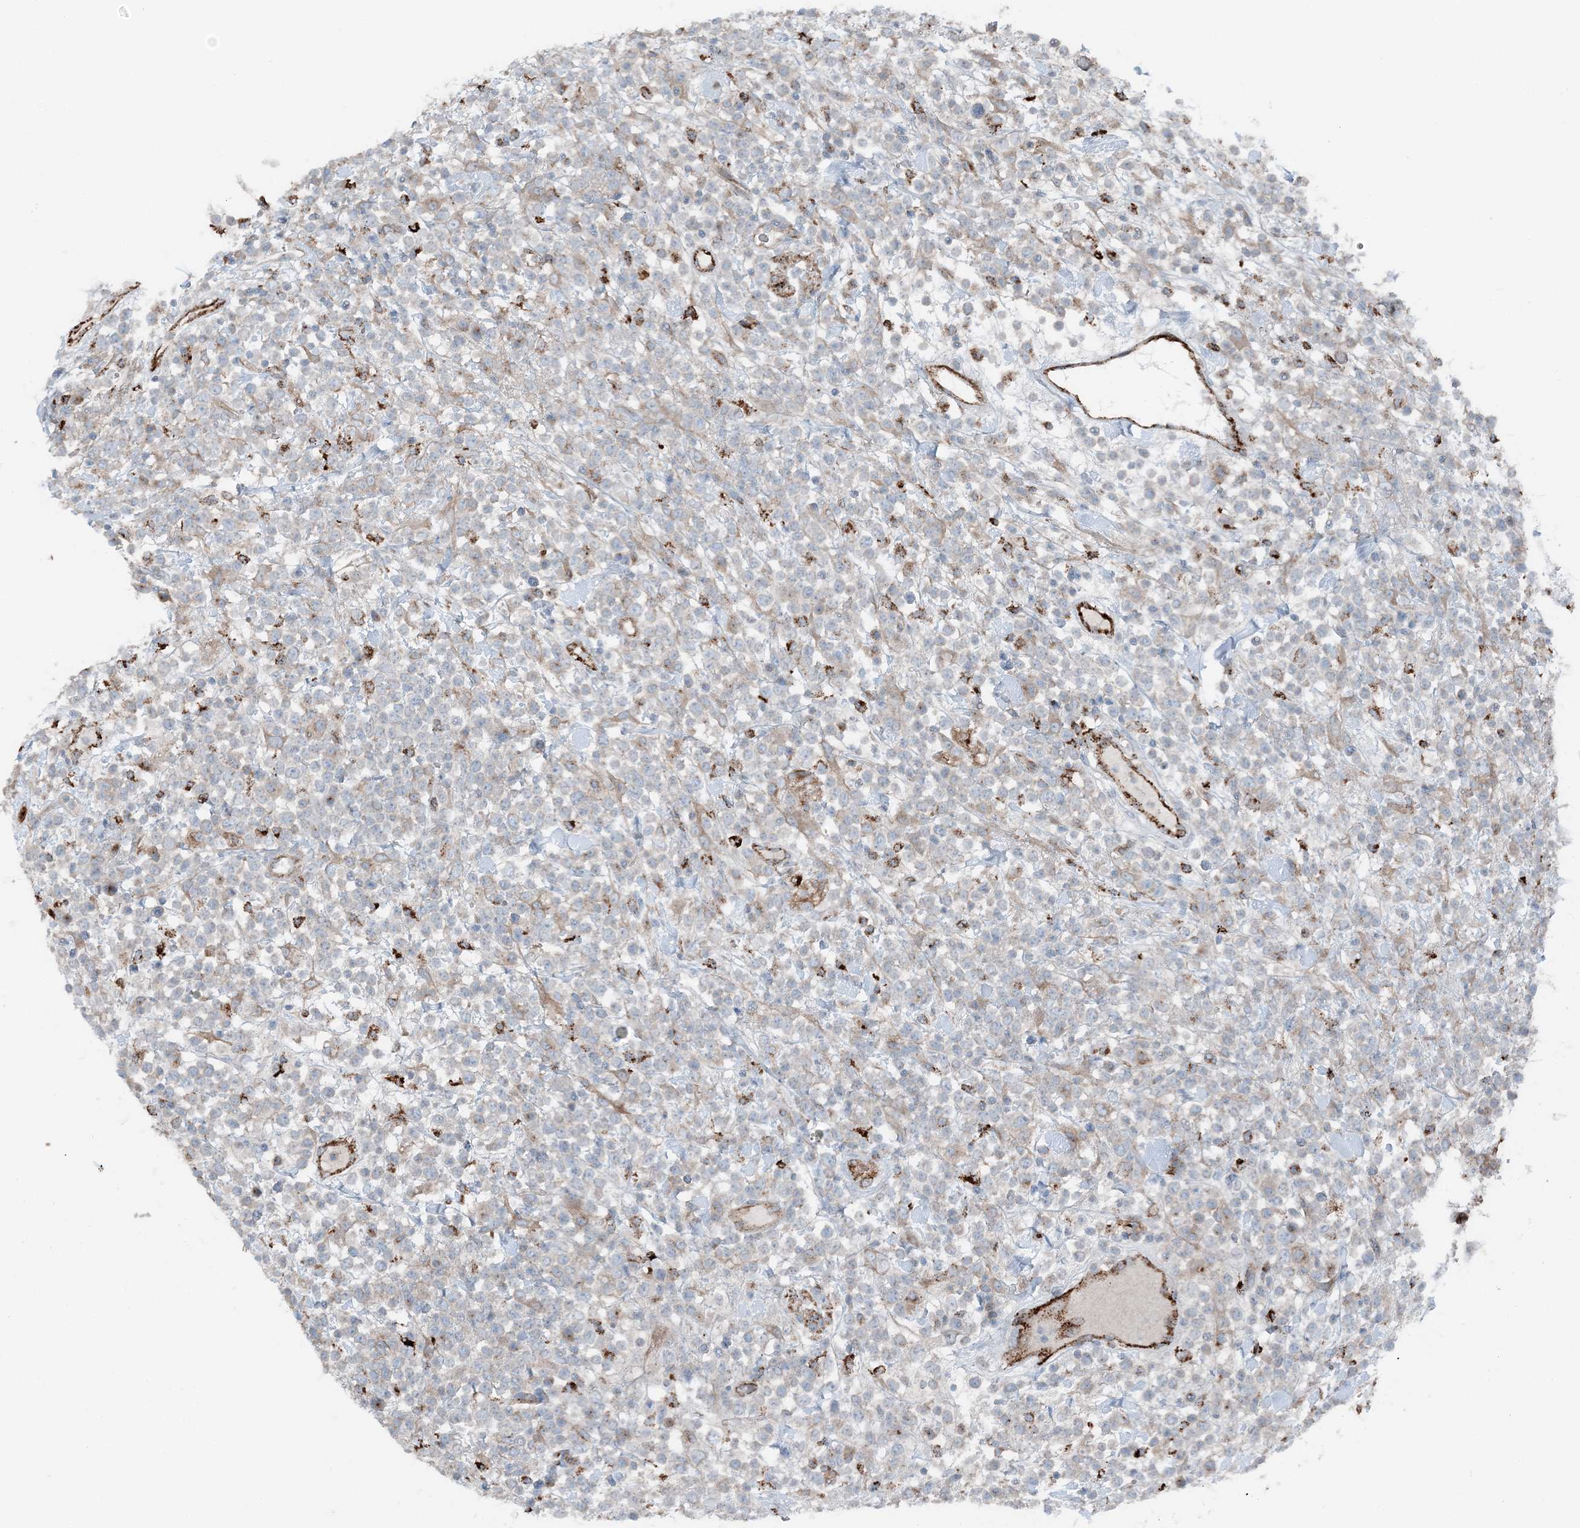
{"staining": {"intensity": "negative", "quantity": "none", "location": "none"}, "tissue": "lymphoma", "cell_type": "Tumor cells", "image_type": "cancer", "snomed": [{"axis": "morphology", "description": "Malignant lymphoma, non-Hodgkin's type, High grade"}, {"axis": "topography", "description": "Colon"}], "caption": "Tumor cells are negative for protein expression in human high-grade malignant lymphoma, non-Hodgkin's type.", "gene": "KY", "patient": {"sex": "female", "age": 53}}